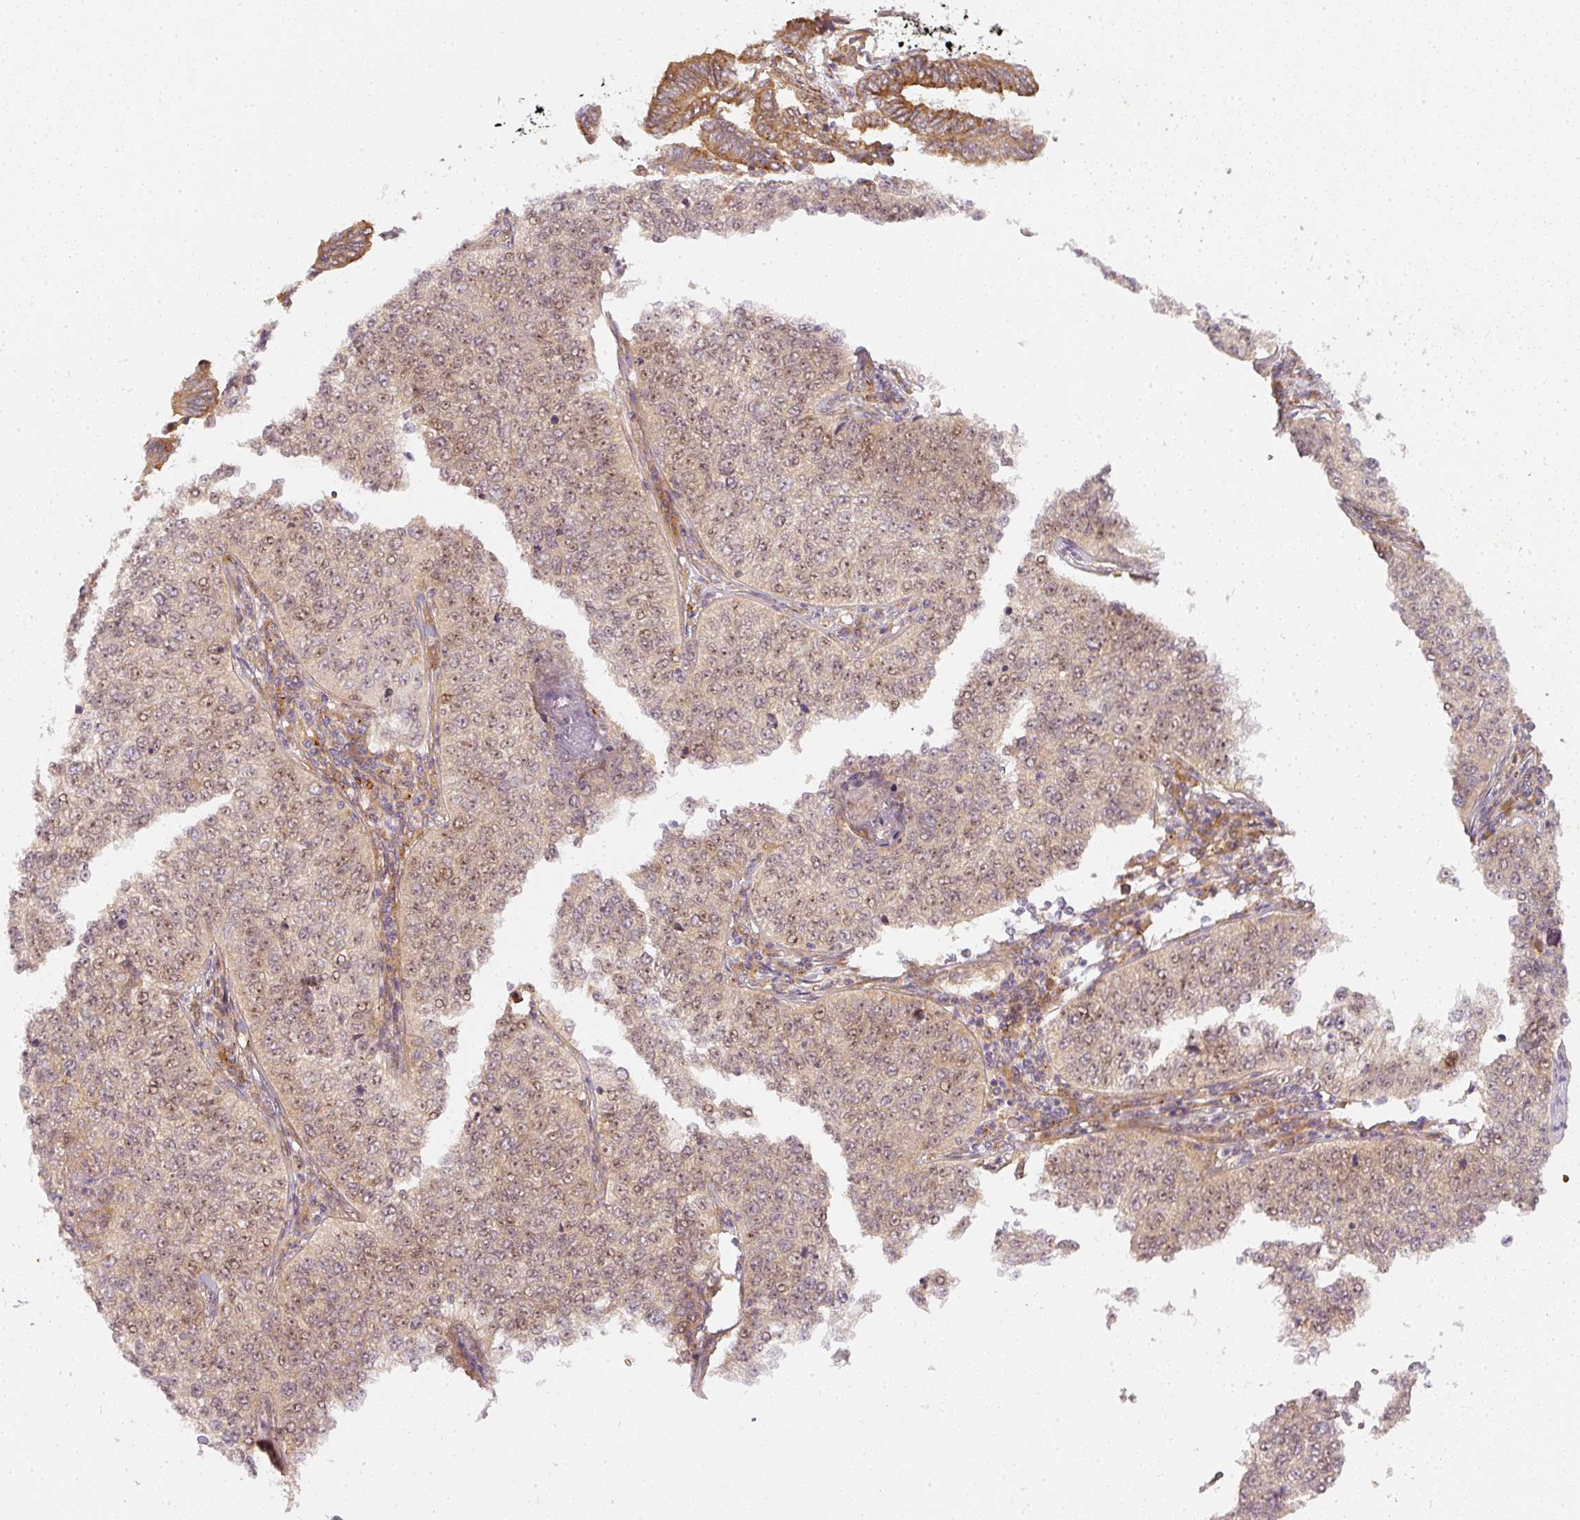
{"staining": {"intensity": "weak", "quantity": ">75%", "location": "nuclear"}, "tissue": "cervical cancer", "cell_type": "Tumor cells", "image_type": "cancer", "snomed": [{"axis": "morphology", "description": "Squamous cell carcinoma, NOS"}, {"axis": "topography", "description": "Cervix"}], "caption": "Weak nuclear expression is seen in about >75% of tumor cells in cervical squamous cell carcinoma.", "gene": "ZNF580", "patient": {"sex": "female", "age": 35}}